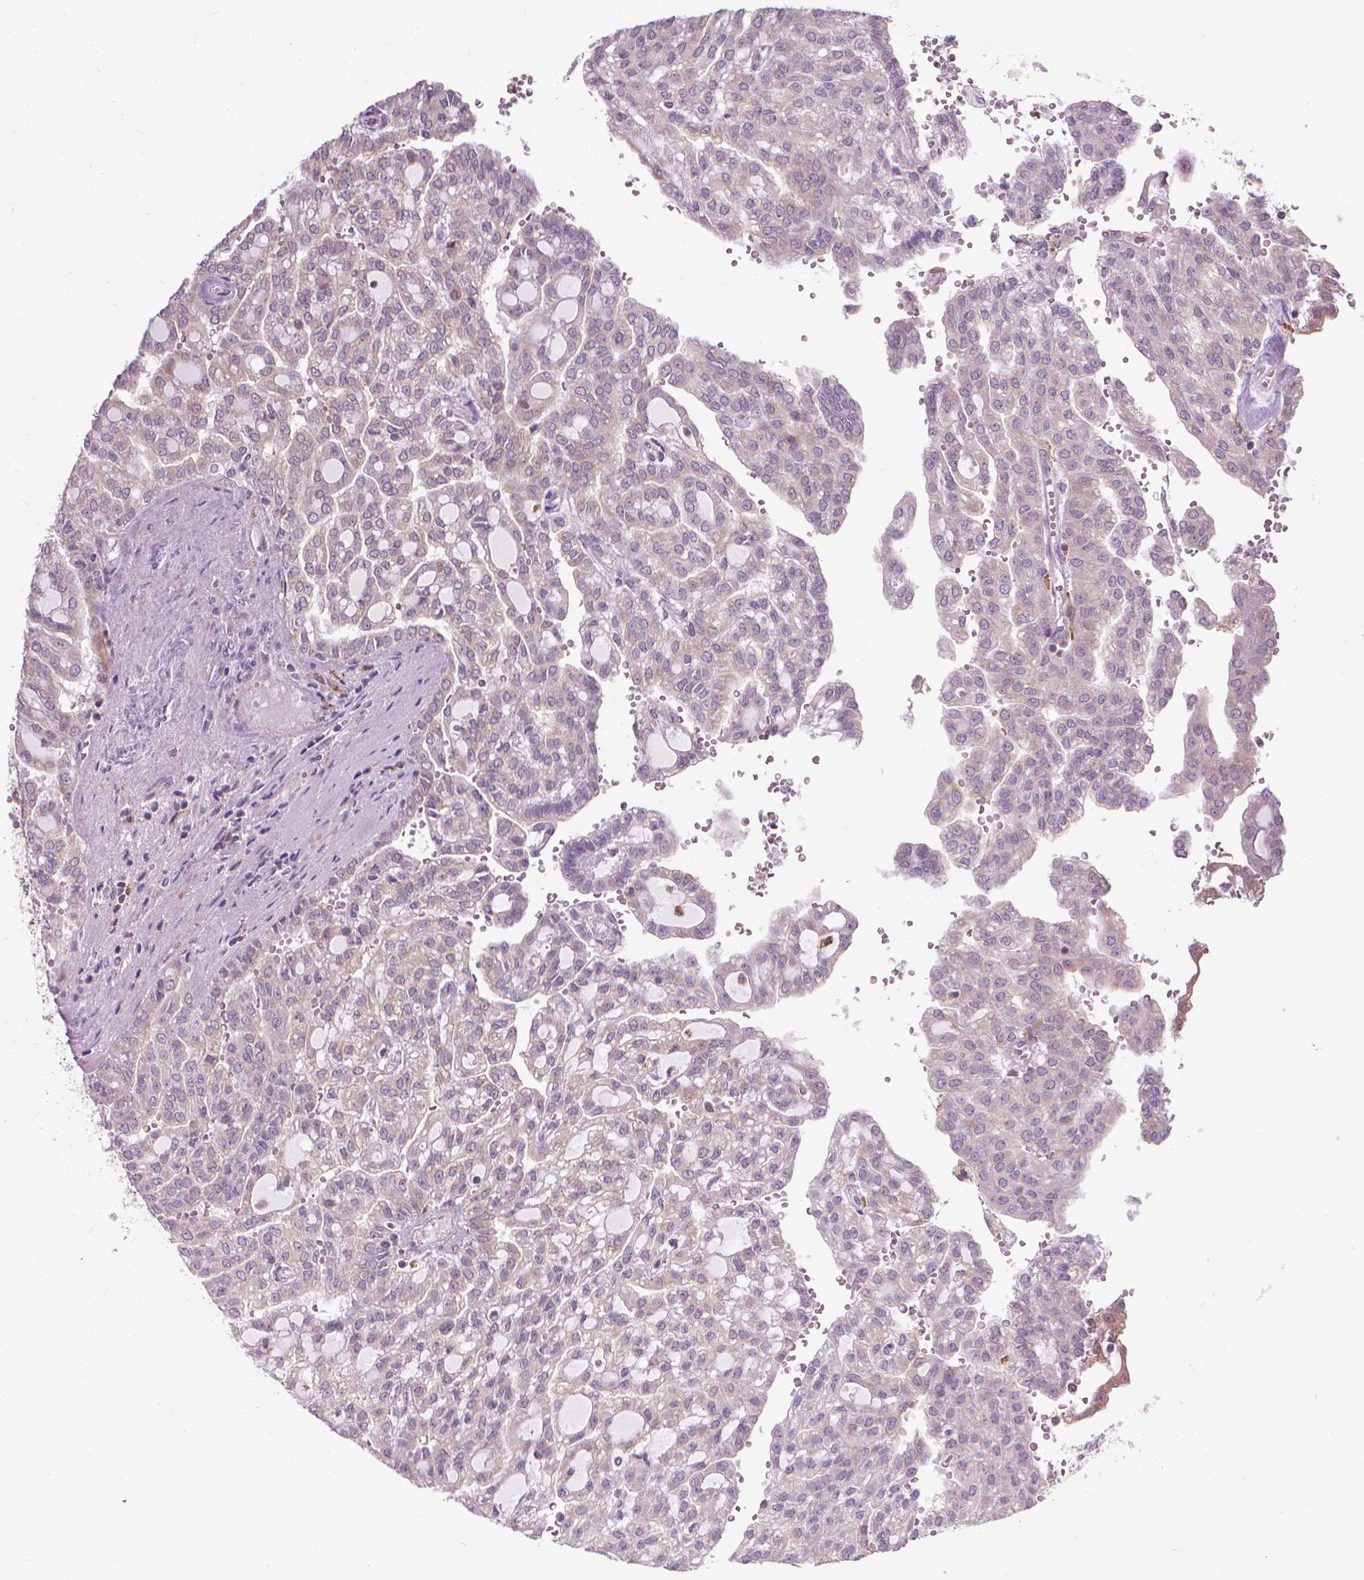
{"staining": {"intensity": "weak", "quantity": ">75%", "location": "cytoplasmic/membranous"}, "tissue": "renal cancer", "cell_type": "Tumor cells", "image_type": "cancer", "snomed": [{"axis": "morphology", "description": "Adenocarcinoma, NOS"}, {"axis": "topography", "description": "Kidney"}], "caption": "Weak cytoplasmic/membranous positivity is present in approximately >75% of tumor cells in renal adenocarcinoma. The staining was performed using DAB to visualize the protein expression in brown, while the nuclei were stained in blue with hematoxylin (Magnification: 20x).", "gene": "PRAG1", "patient": {"sex": "male", "age": 63}}